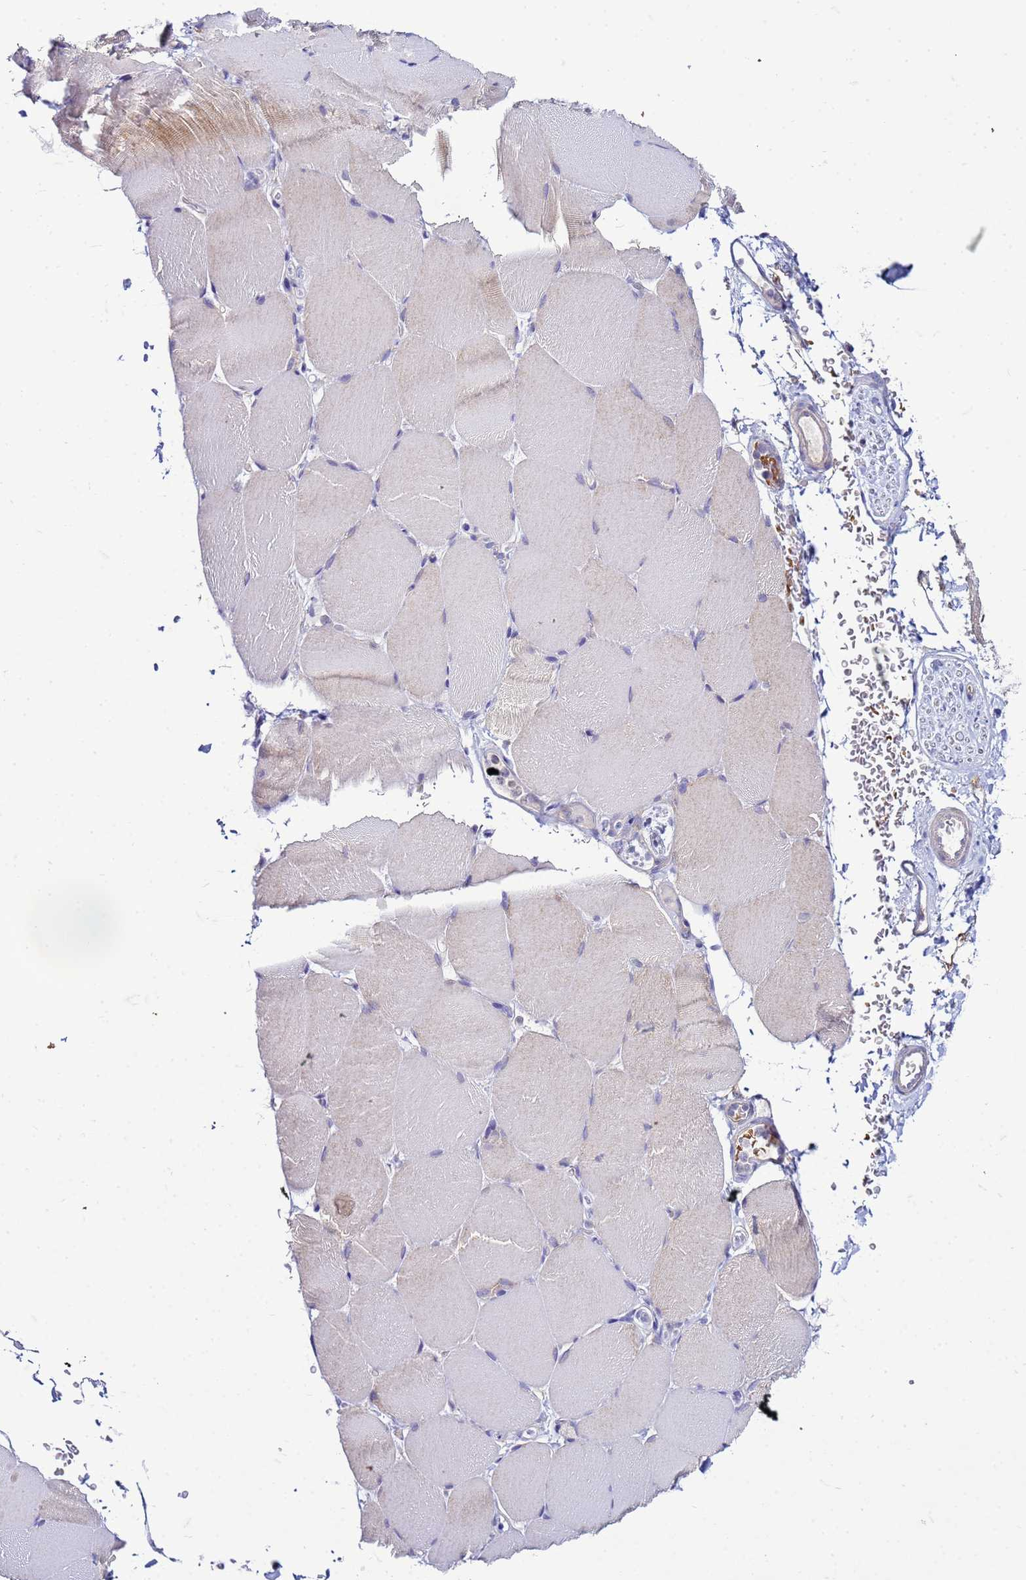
{"staining": {"intensity": "weak", "quantity": "<25%", "location": "cytoplasmic/membranous"}, "tissue": "skeletal muscle", "cell_type": "Myocytes", "image_type": "normal", "snomed": [{"axis": "morphology", "description": "Normal tissue, NOS"}, {"axis": "topography", "description": "Skeletal muscle"}, {"axis": "topography", "description": "Parathyroid gland"}], "caption": "This is an immunohistochemistry (IHC) micrograph of unremarkable human skeletal muscle. There is no expression in myocytes.", "gene": "PKD1", "patient": {"sex": "female", "age": 37}}